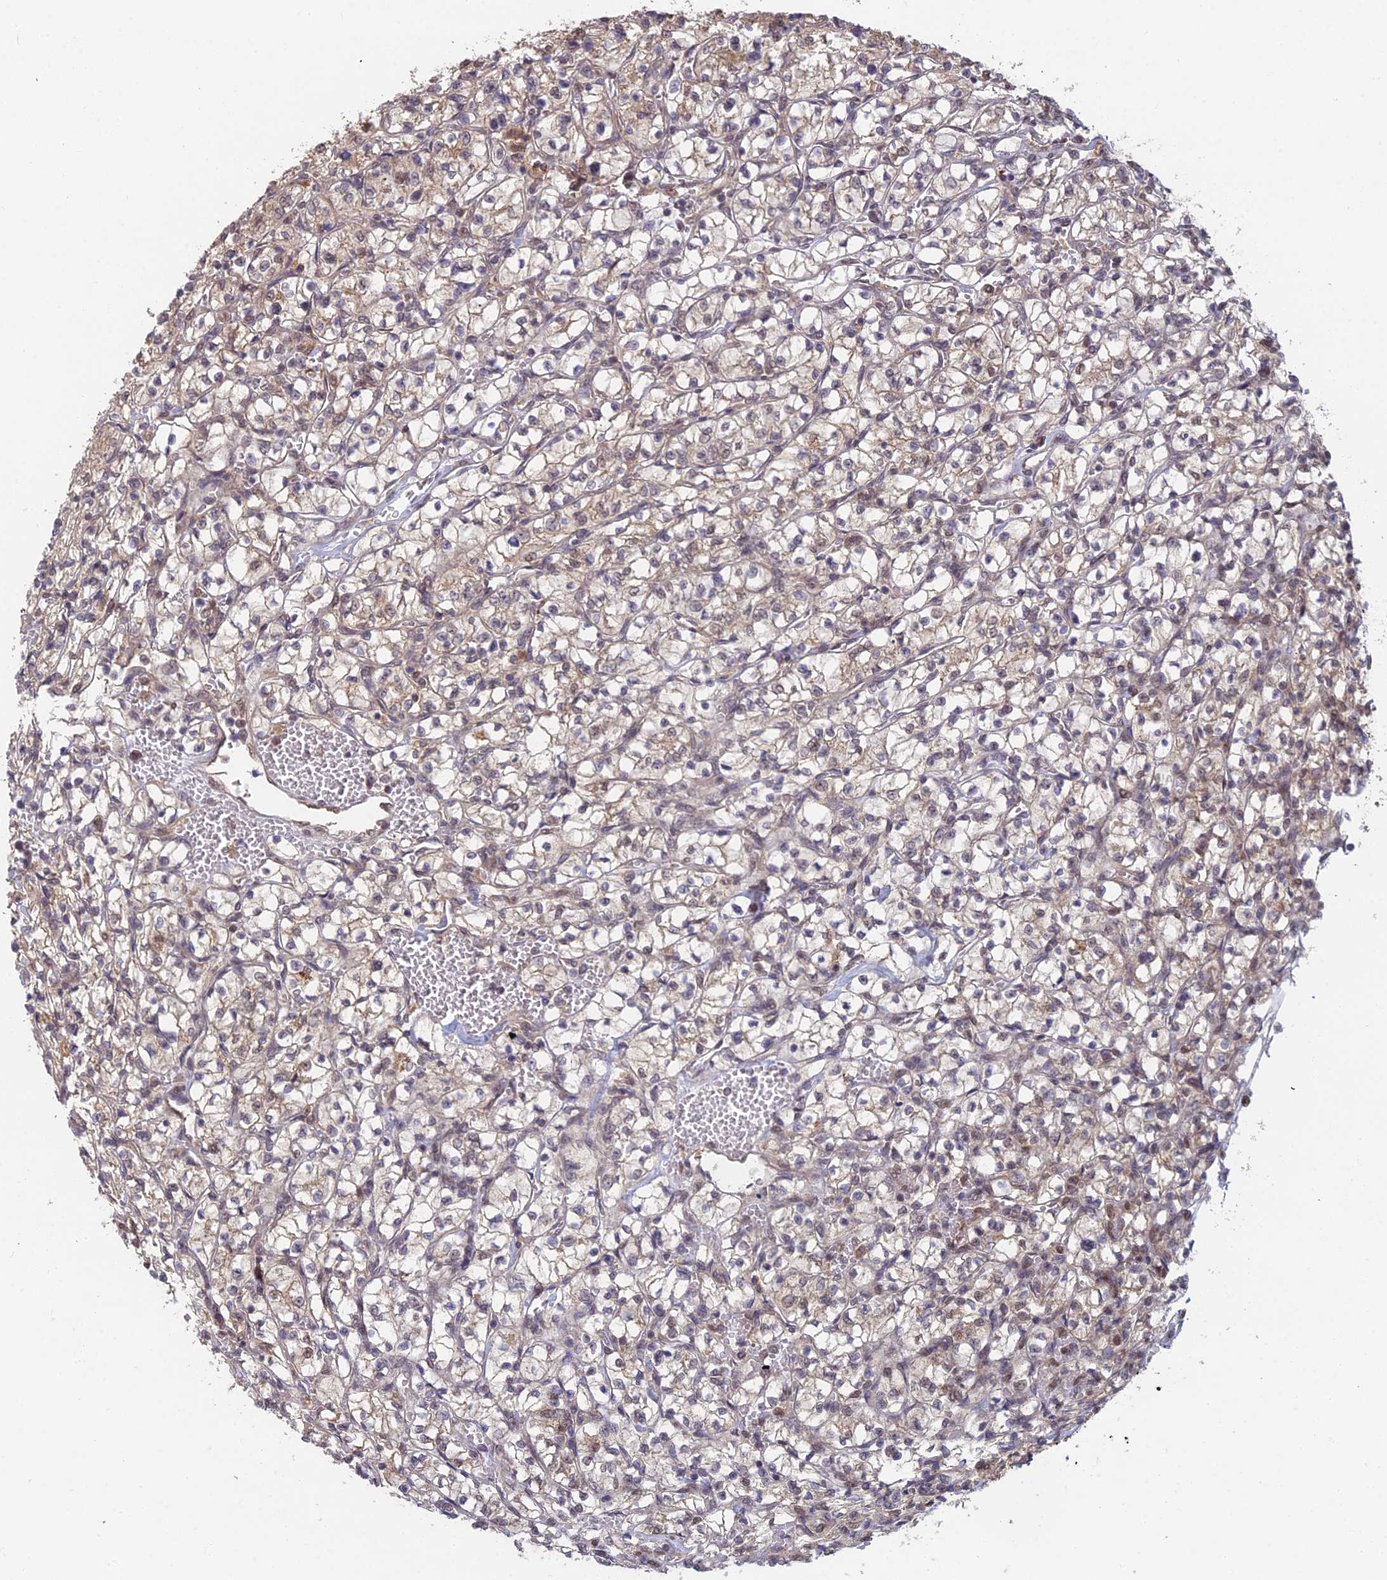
{"staining": {"intensity": "weak", "quantity": ">75%", "location": "cytoplasmic/membranous"}, "tissue": "renal cancer", "cell_type": "Tumor cells", "image_type": "cancer", "snomed": [{"axis": "morphology", "description": "Adenocarcinoma, NOS"}, {"axis": "topography", "description": "Kidney"}], "caption": "Renal adenocarcinoma tissue displays weak cytoplasmic/membranous expression in about >75% of tumor cells, visualized by immunohistochemistry.", "gene": "RANBP3", "patient": {"sex": "female", "age": 64}}